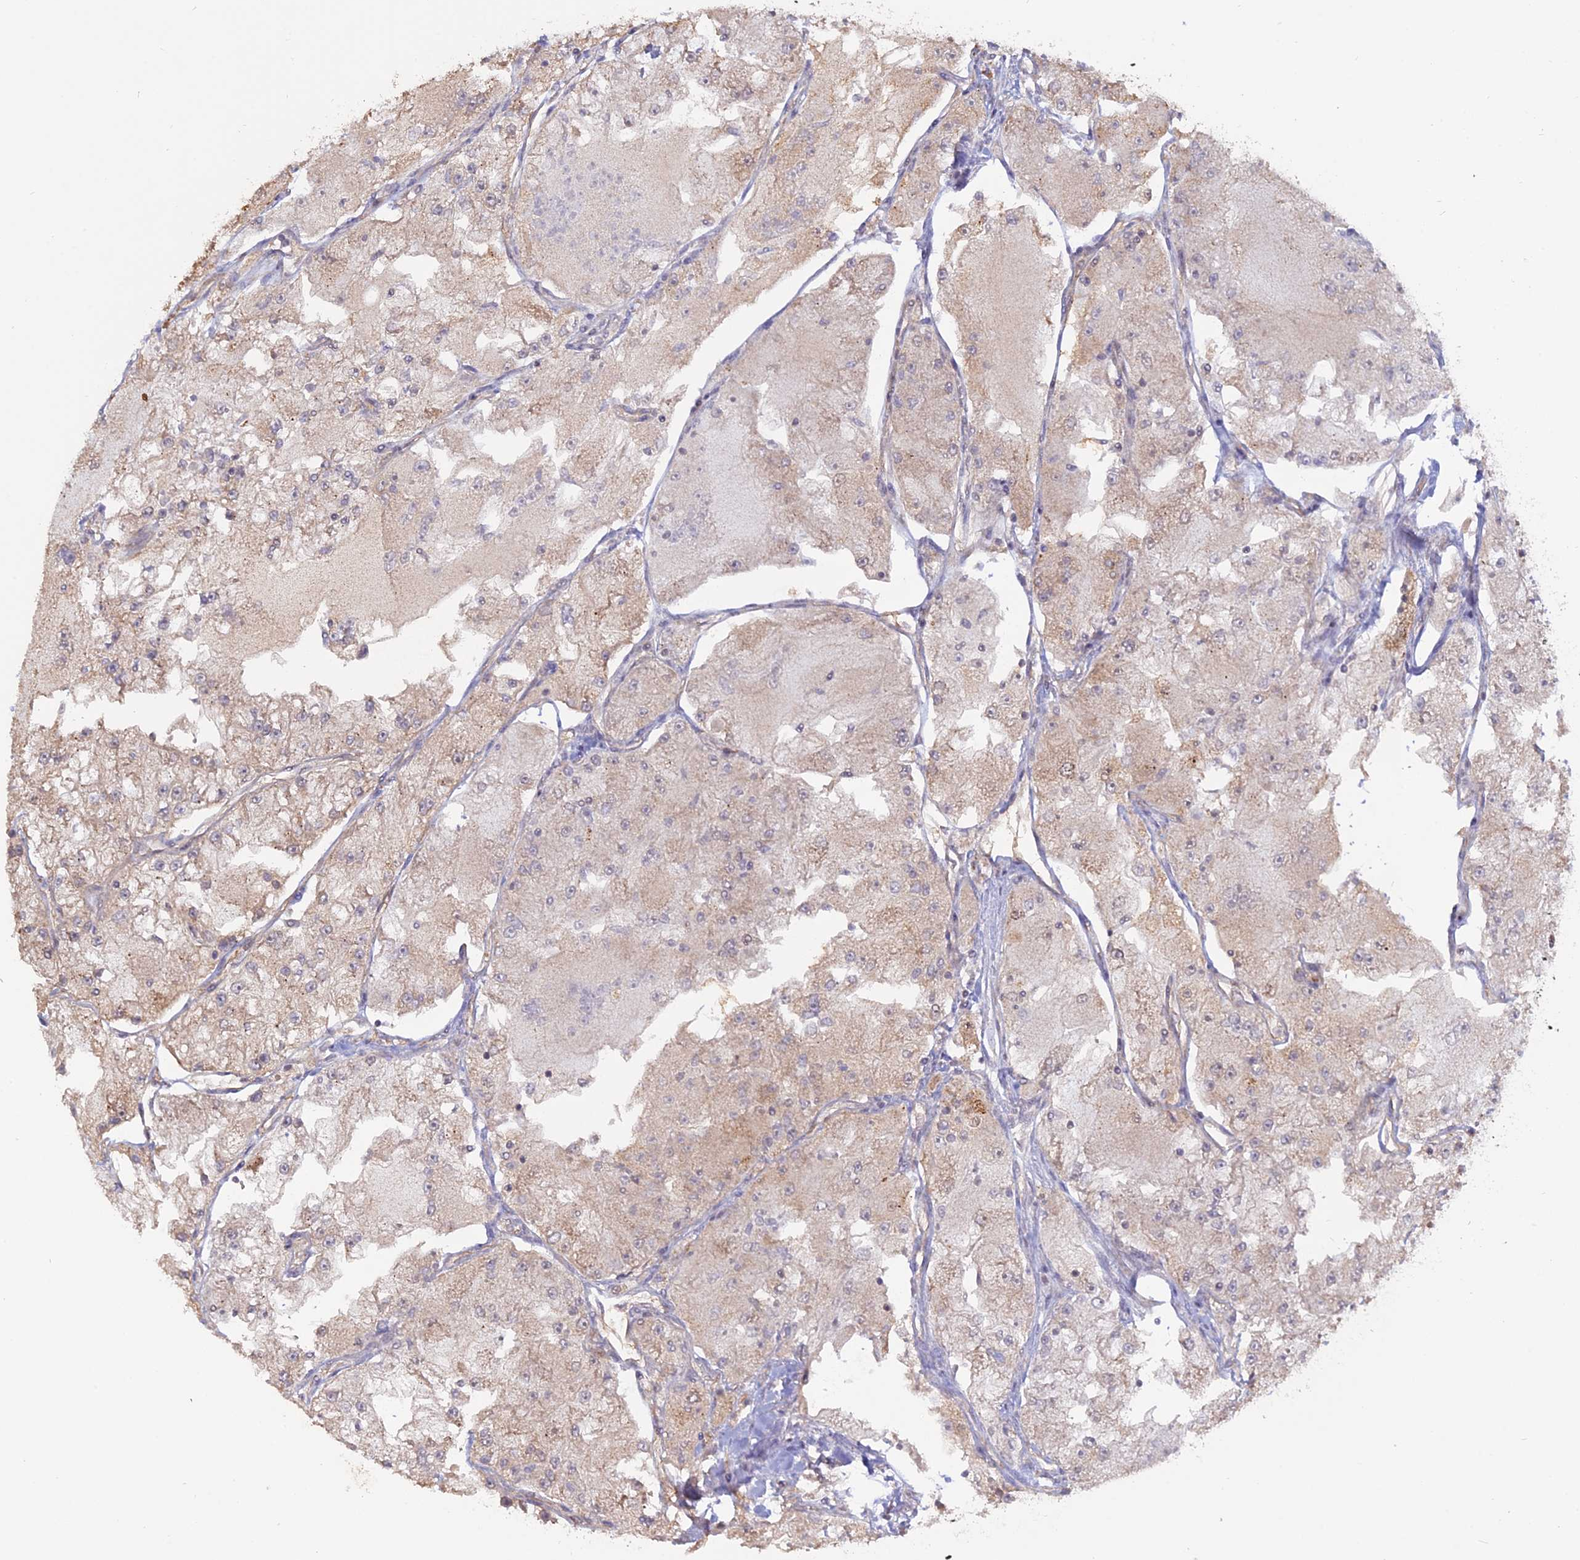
{"staining": {"intensity": "weak", "quantity": "25%-75%", "location": "cytoplasmic/membranous"}, "tissue": "renal cancer", "cell_type": "Tumor cells", "image_type": "cancer", "snomed": [{"axis": "morphology", "description": "Adenocarcinoma, NOS"}, {"axis": "topography", "description": "Kidney"}], "caption": "Immunohistochemistry (IHC) image of human renal cancer stained for a protein (brown), which reveals low levels of weak cytoplasmic/membranous expression in about 25%-75% of tumor cells.", "gene": "PKIG", "patient": {"sex": "female", "age": 72}}